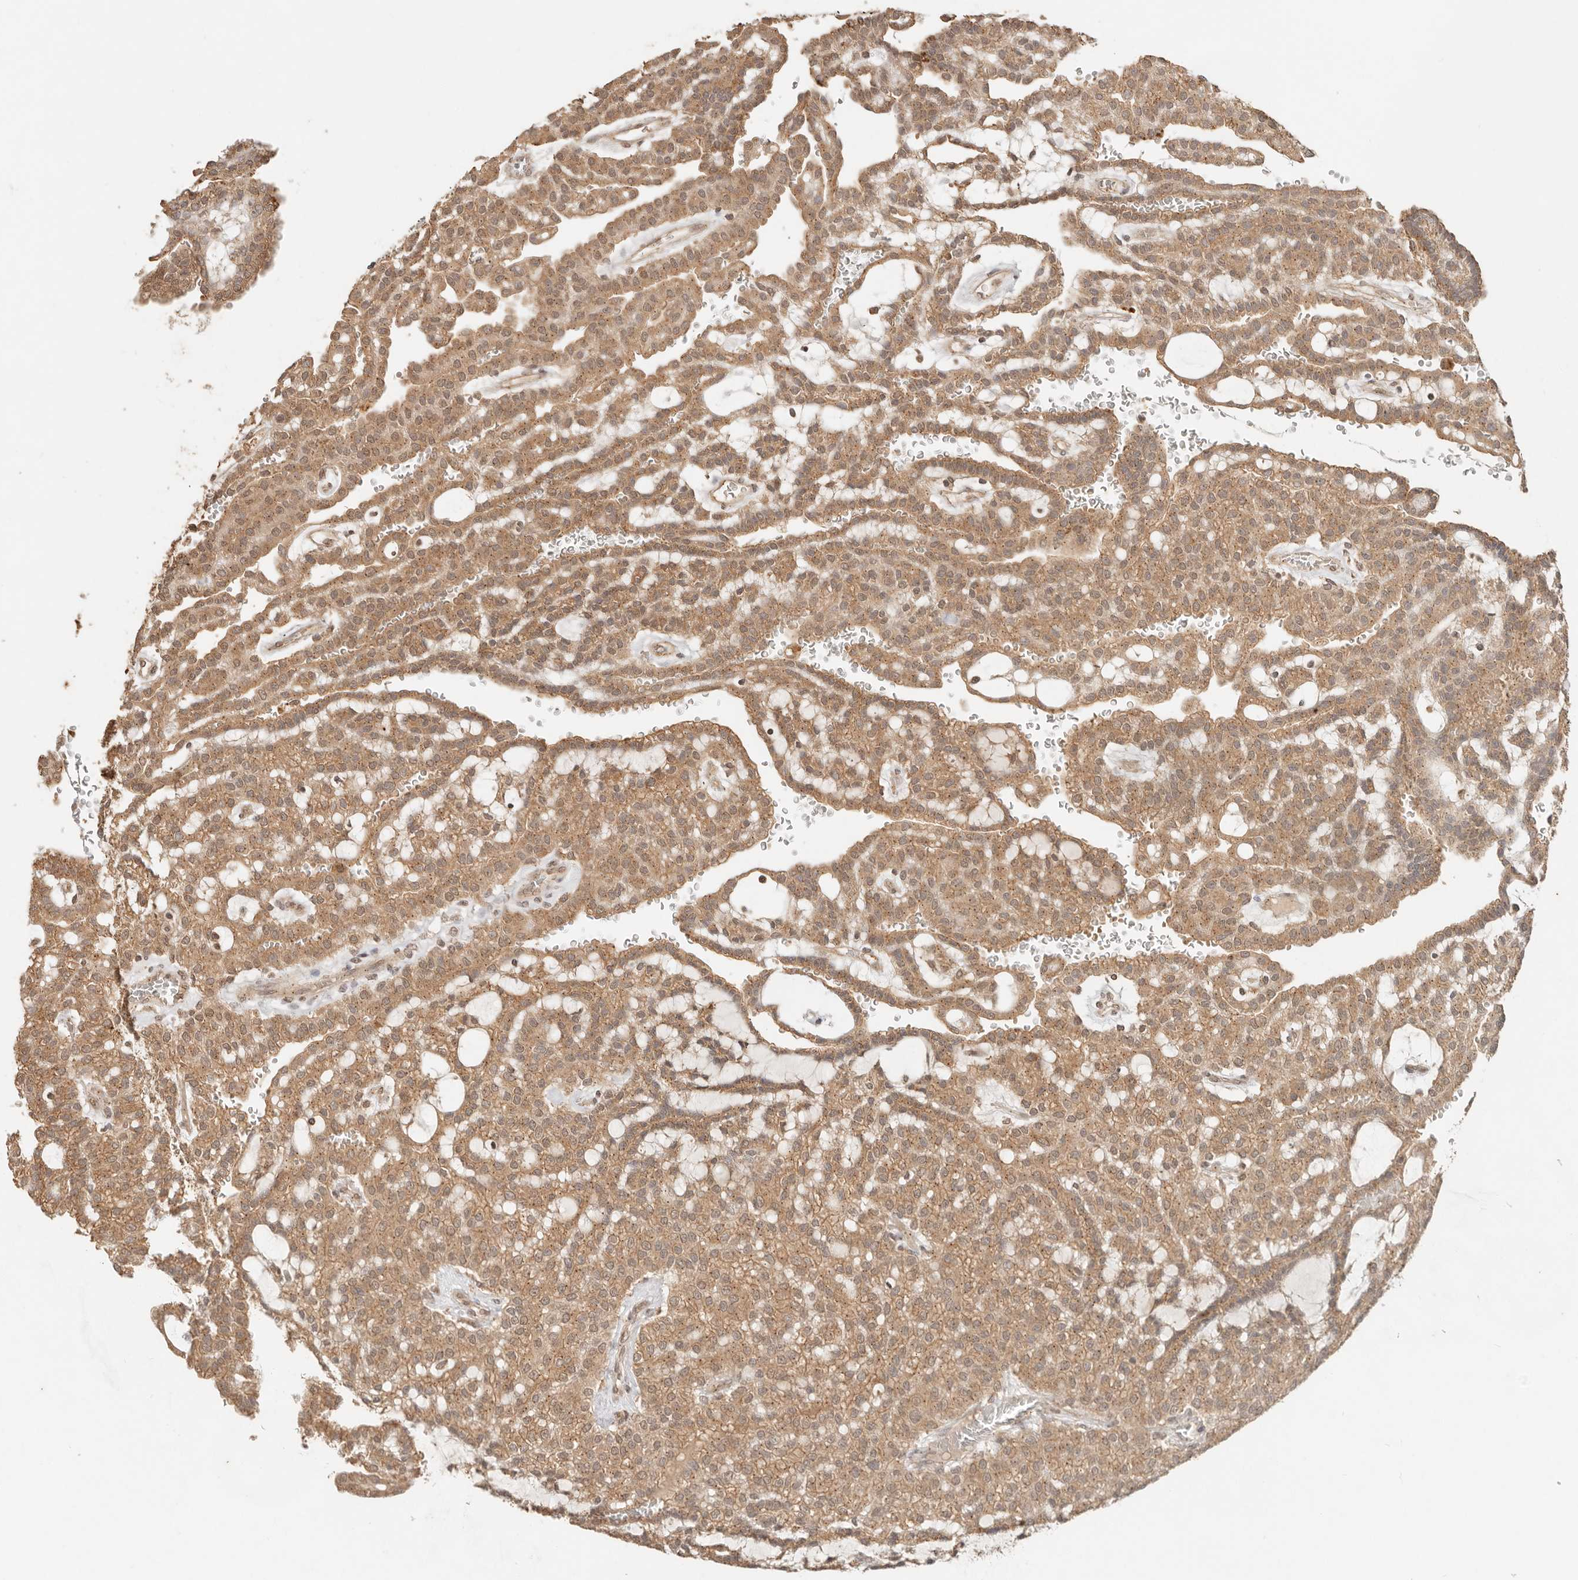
{"staining": {"intensity": "moderate", "quantity": ">75%", "location": "cytoplasmic/membranous"}, "tissue": "renal cancer", "cell_type": "Tumor cells", "image_type": "cancer", "snomed": [{"axis": "morphology", "description": "Adenocarcinoma, NOS"}, {"axis": "topography", "description": "Kidney"}], "caption": "Adenocarcinoma (renal) stained for a protein (brown) shows moderate cytoplasmic/membranous positive staining in approximately >75% of tumor cells.", "gene": "LMO4", "patient": {"sex": "male", "age": 63}}